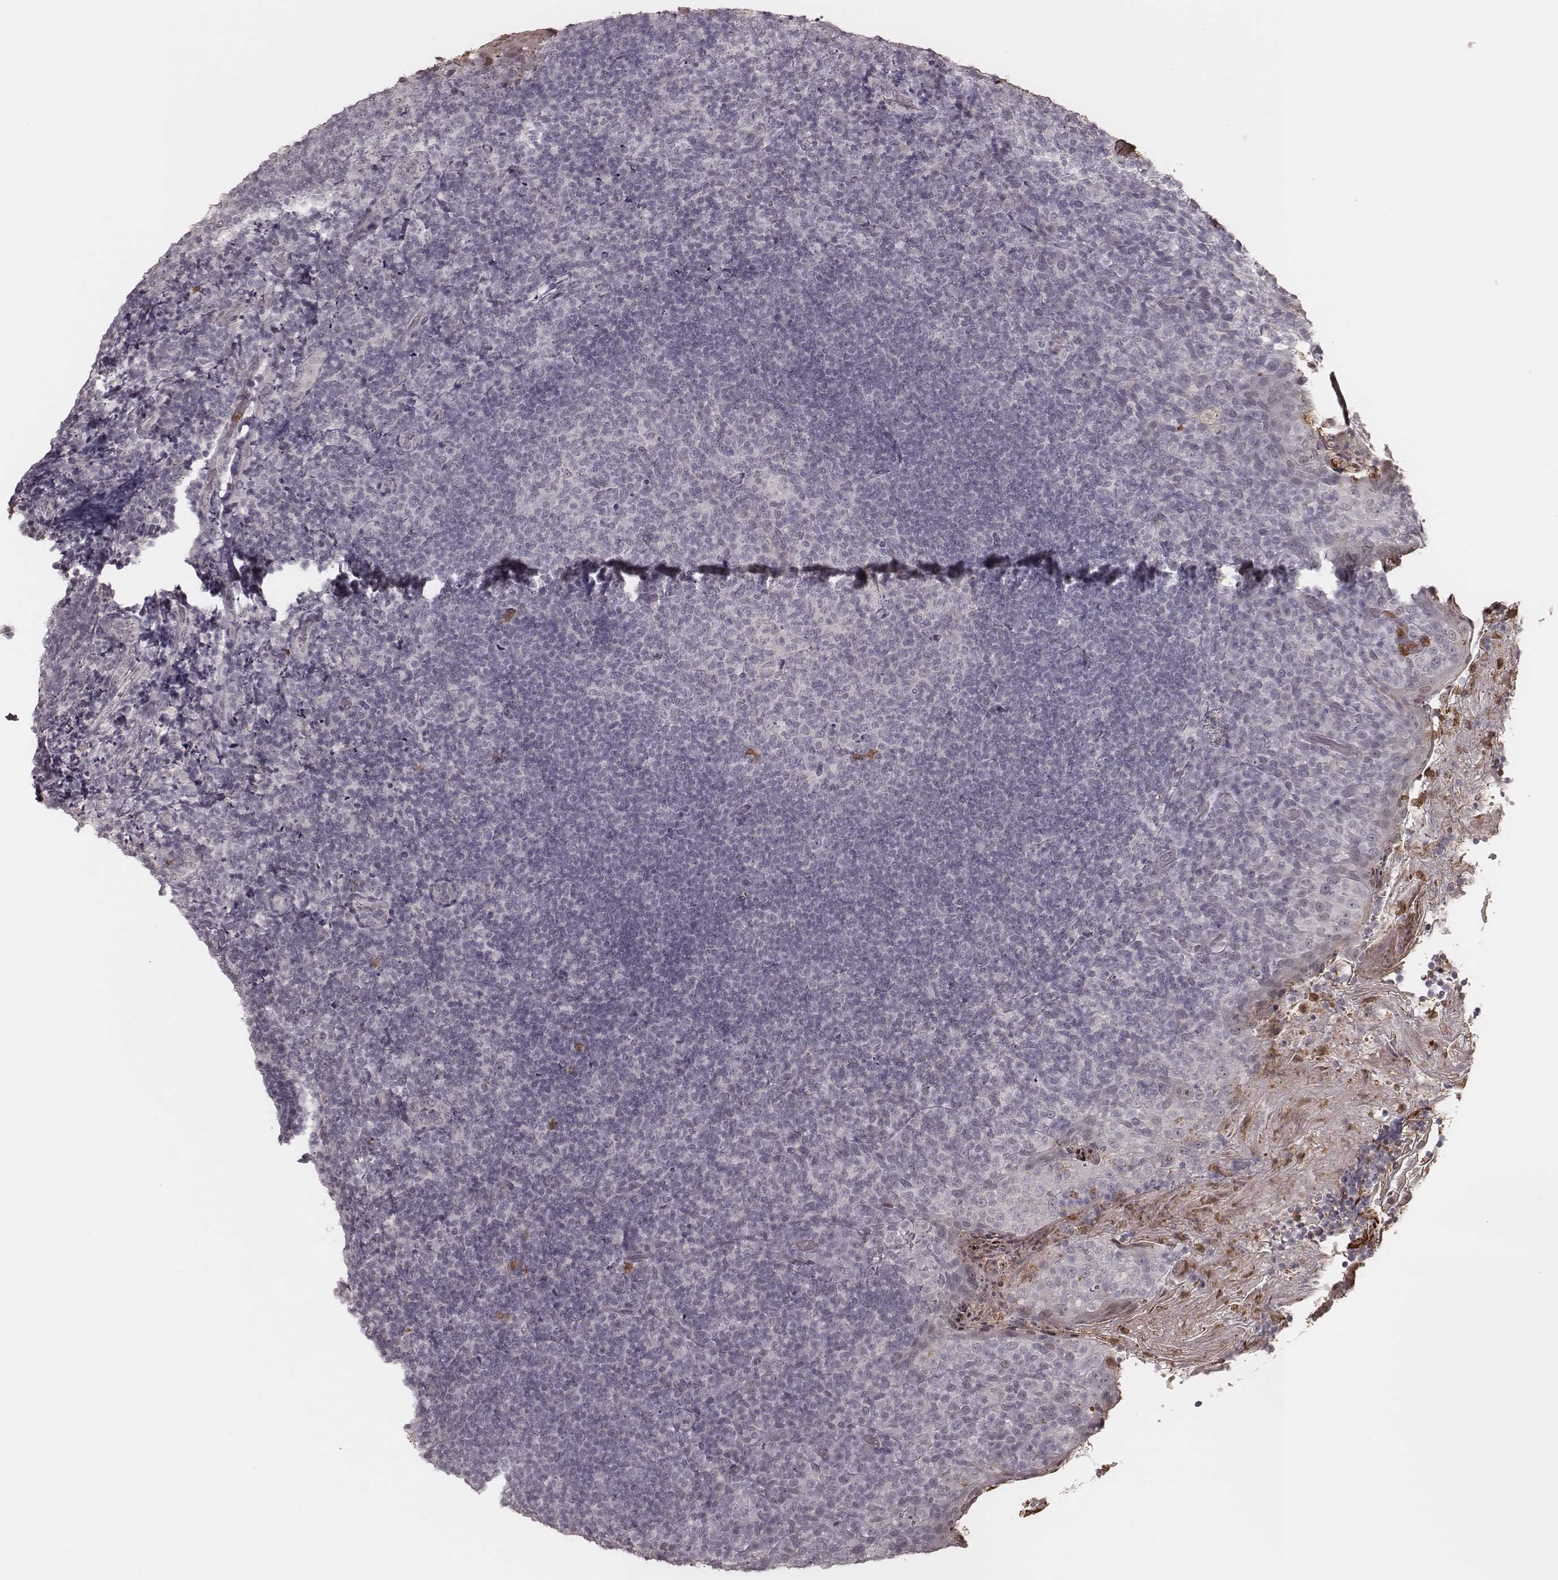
{"staining": {"intensity": "negative", "quantity": "none", "location": "none"}, "tissue": "tonsil", "cell_type": "Germinal center cells", "image_type": "normal", "snomed": [{"axis": "morphology", "description": "Normal tissue, NOS"}, {"axis": "topography", "description": "Tonsil"}], "caption": "DAB immunohistochemical staining of unremarkable tonsil demonstrates no significant expression in germinal center cells.", "gene": "KITLG", "patient": {"sex": "female", "age": 10}}